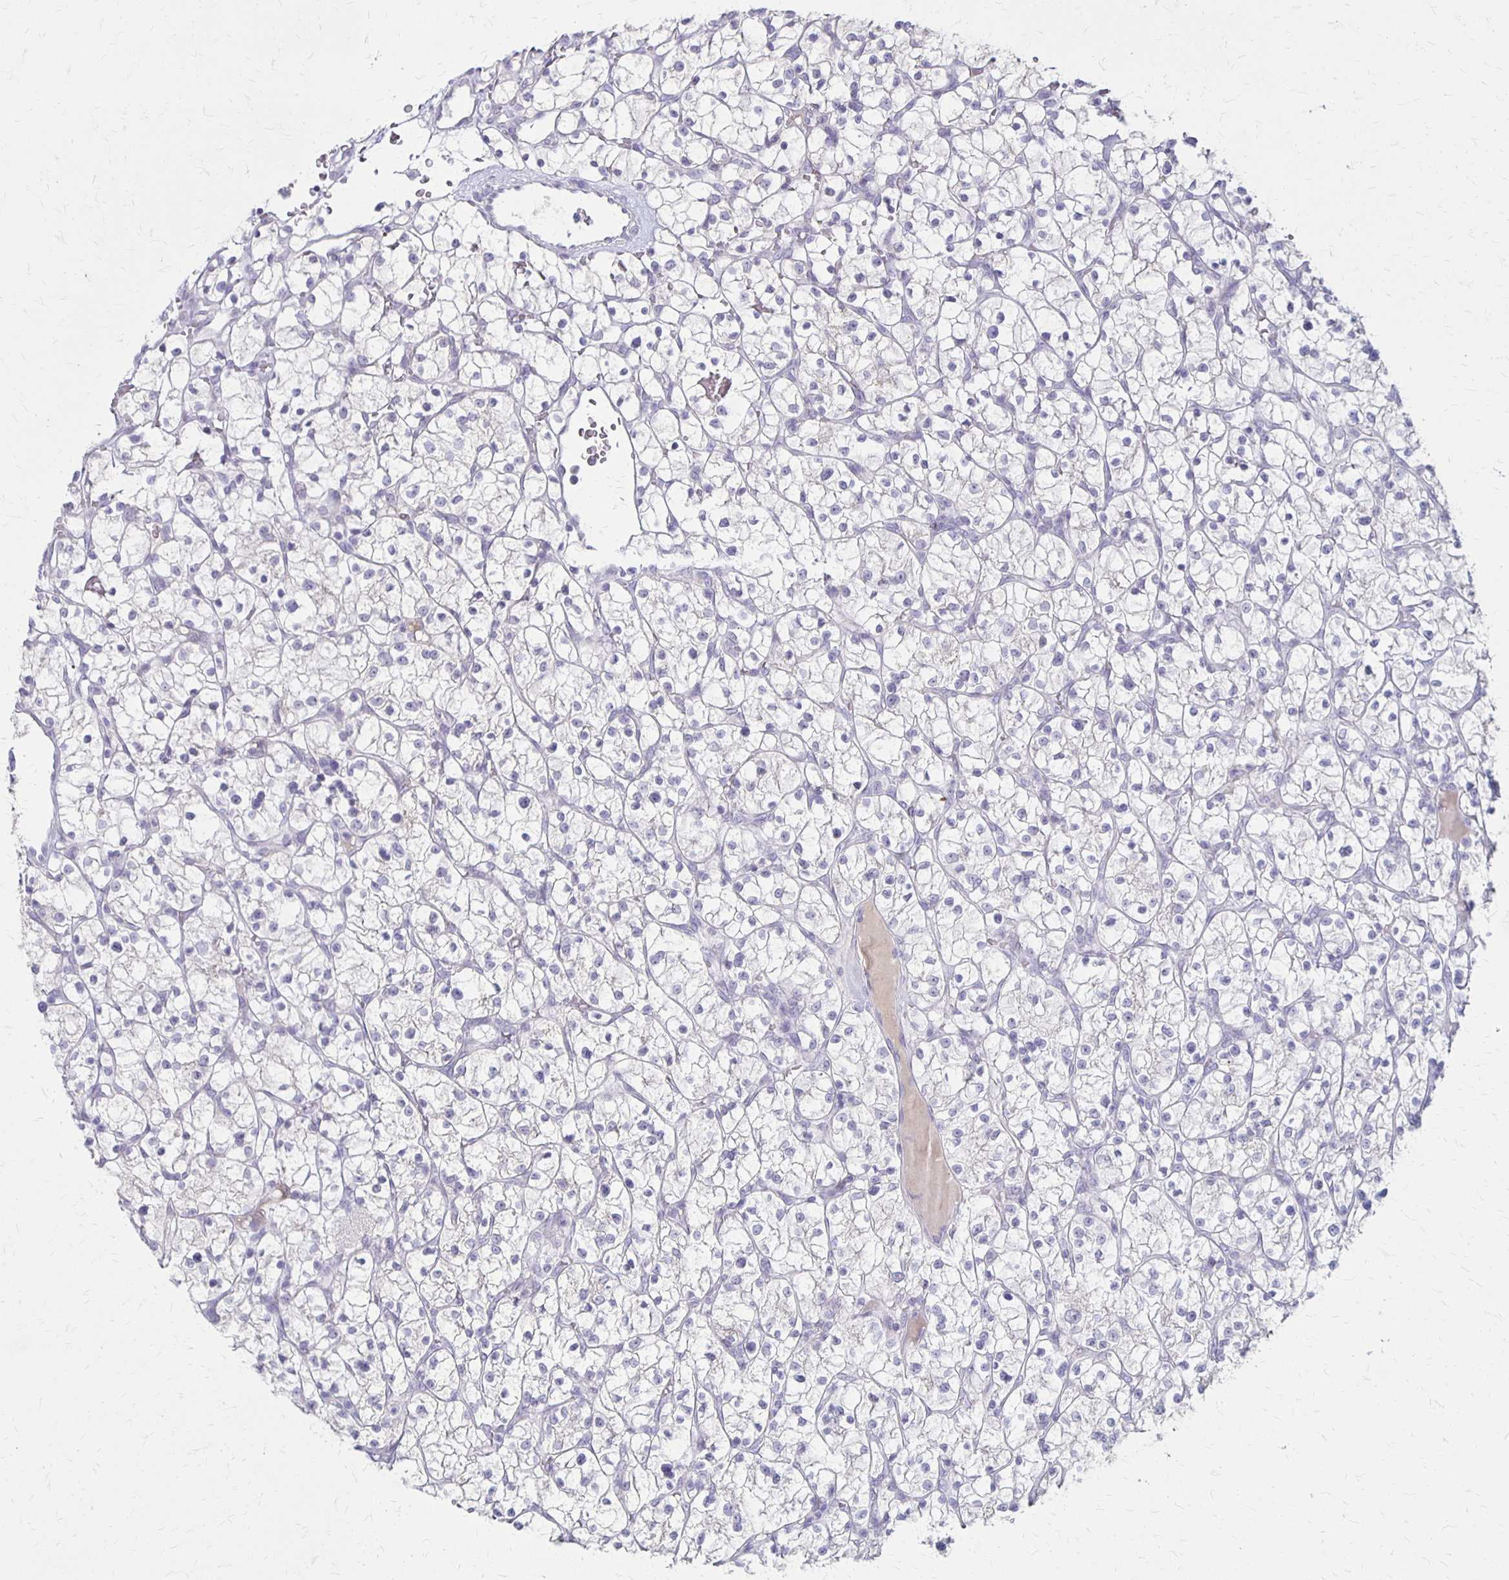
{"staining": {"intensity": "negative", "quantity": "none", "location": "none"}, "tissue": "renal cancer", "cell_type": "Tumor cells", "image_type": "cancer", "snomed": [{"axis": "morphology", "description": "Adenocarcinoma, NOS"}, {"axis": "topography", "description": "Kidney"}], "caption": "Tumor cells show no significant protein staining in renal cancer.", "gene": "SLC35E2B", "patient": {"sex": "female", "age": 64}}